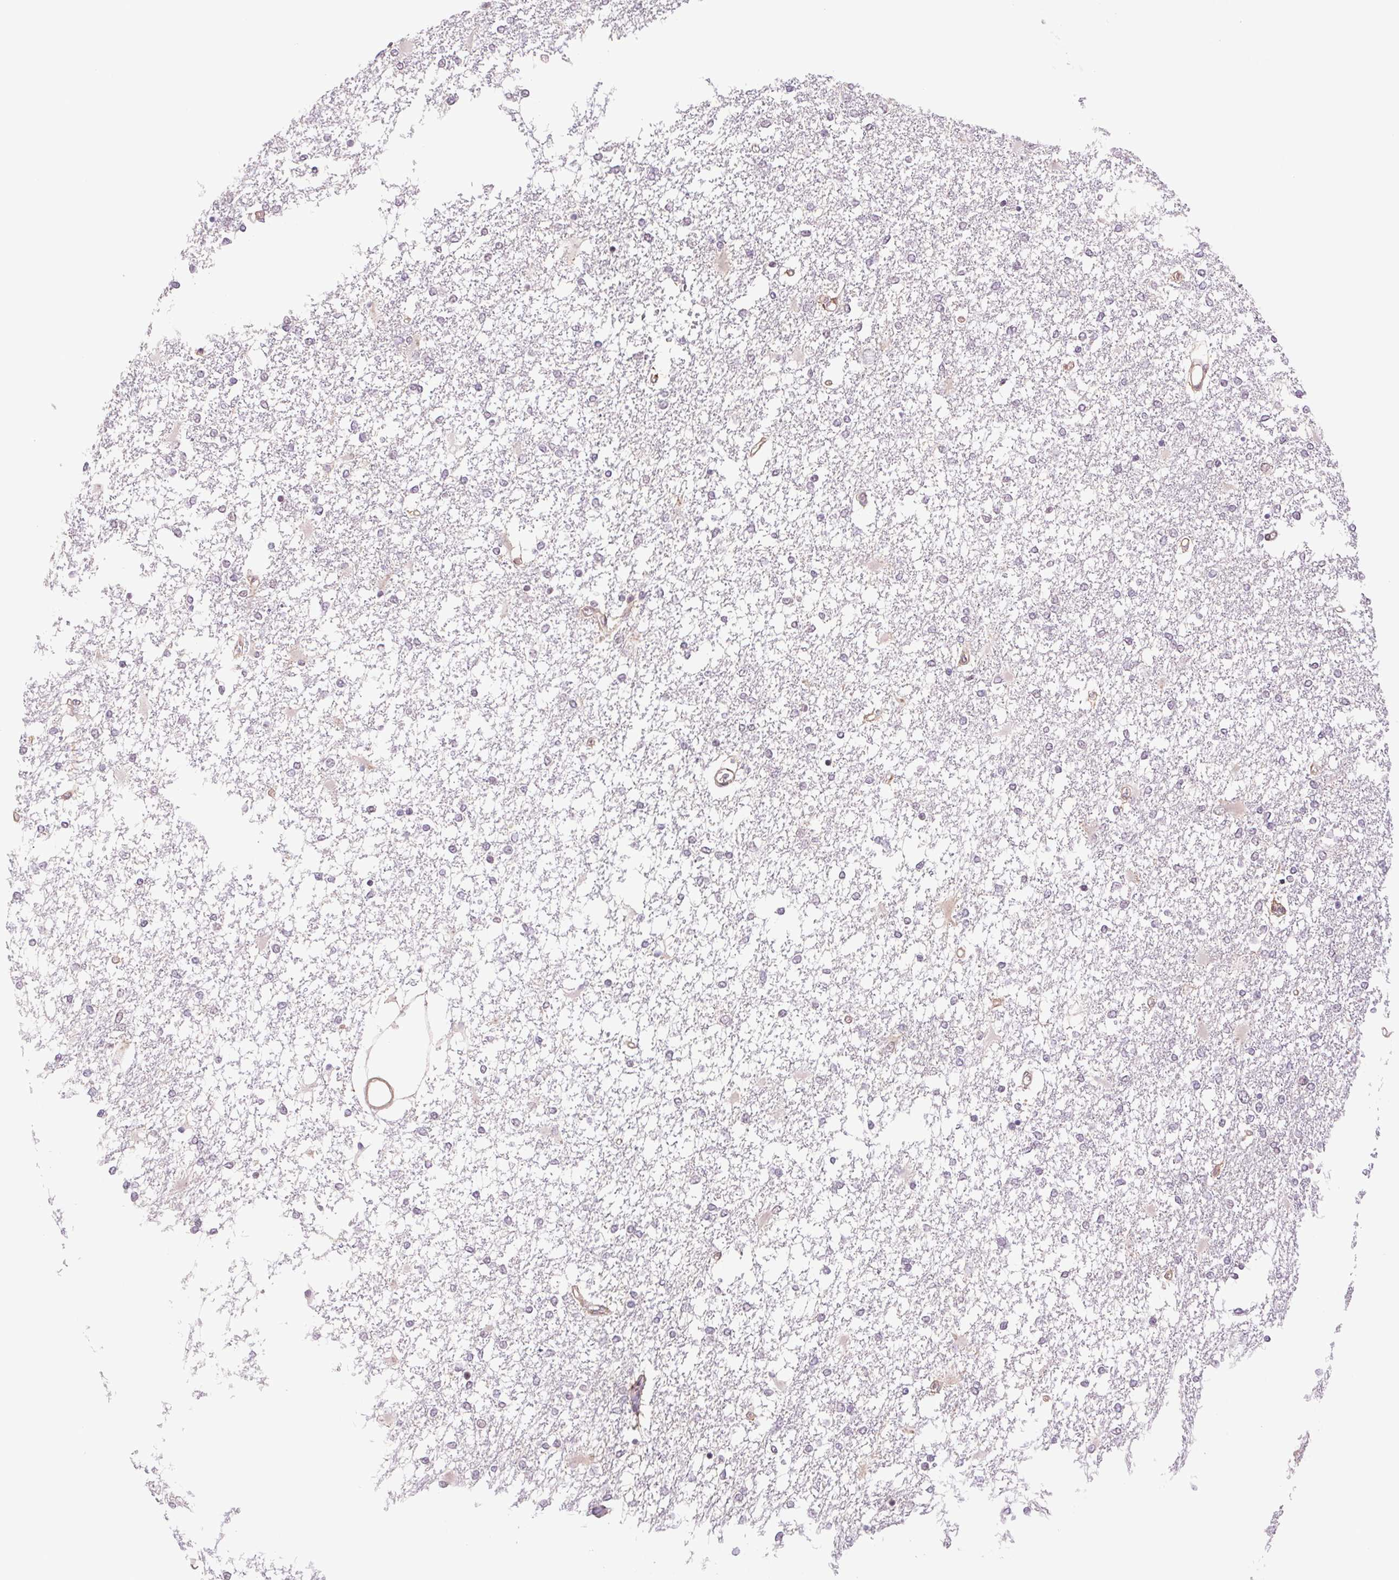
{"staining": {"intensity": "negative", "quantity": "none", "location": "none"}, "tissue": "glioma", "cell_type": "Tumor cells", "image_type": "cancer", "snomed": [{"axis": "morphology", "description": "Glioma, malignant, High grade"}, {"axis": "topography", "description": "Cerebral cortex"}], "caption": "The photomicrograph shows no significant staining in tumor cells of glioma.", "gene": "CWC25", "patient": {"sex": "male", "age": 79}}